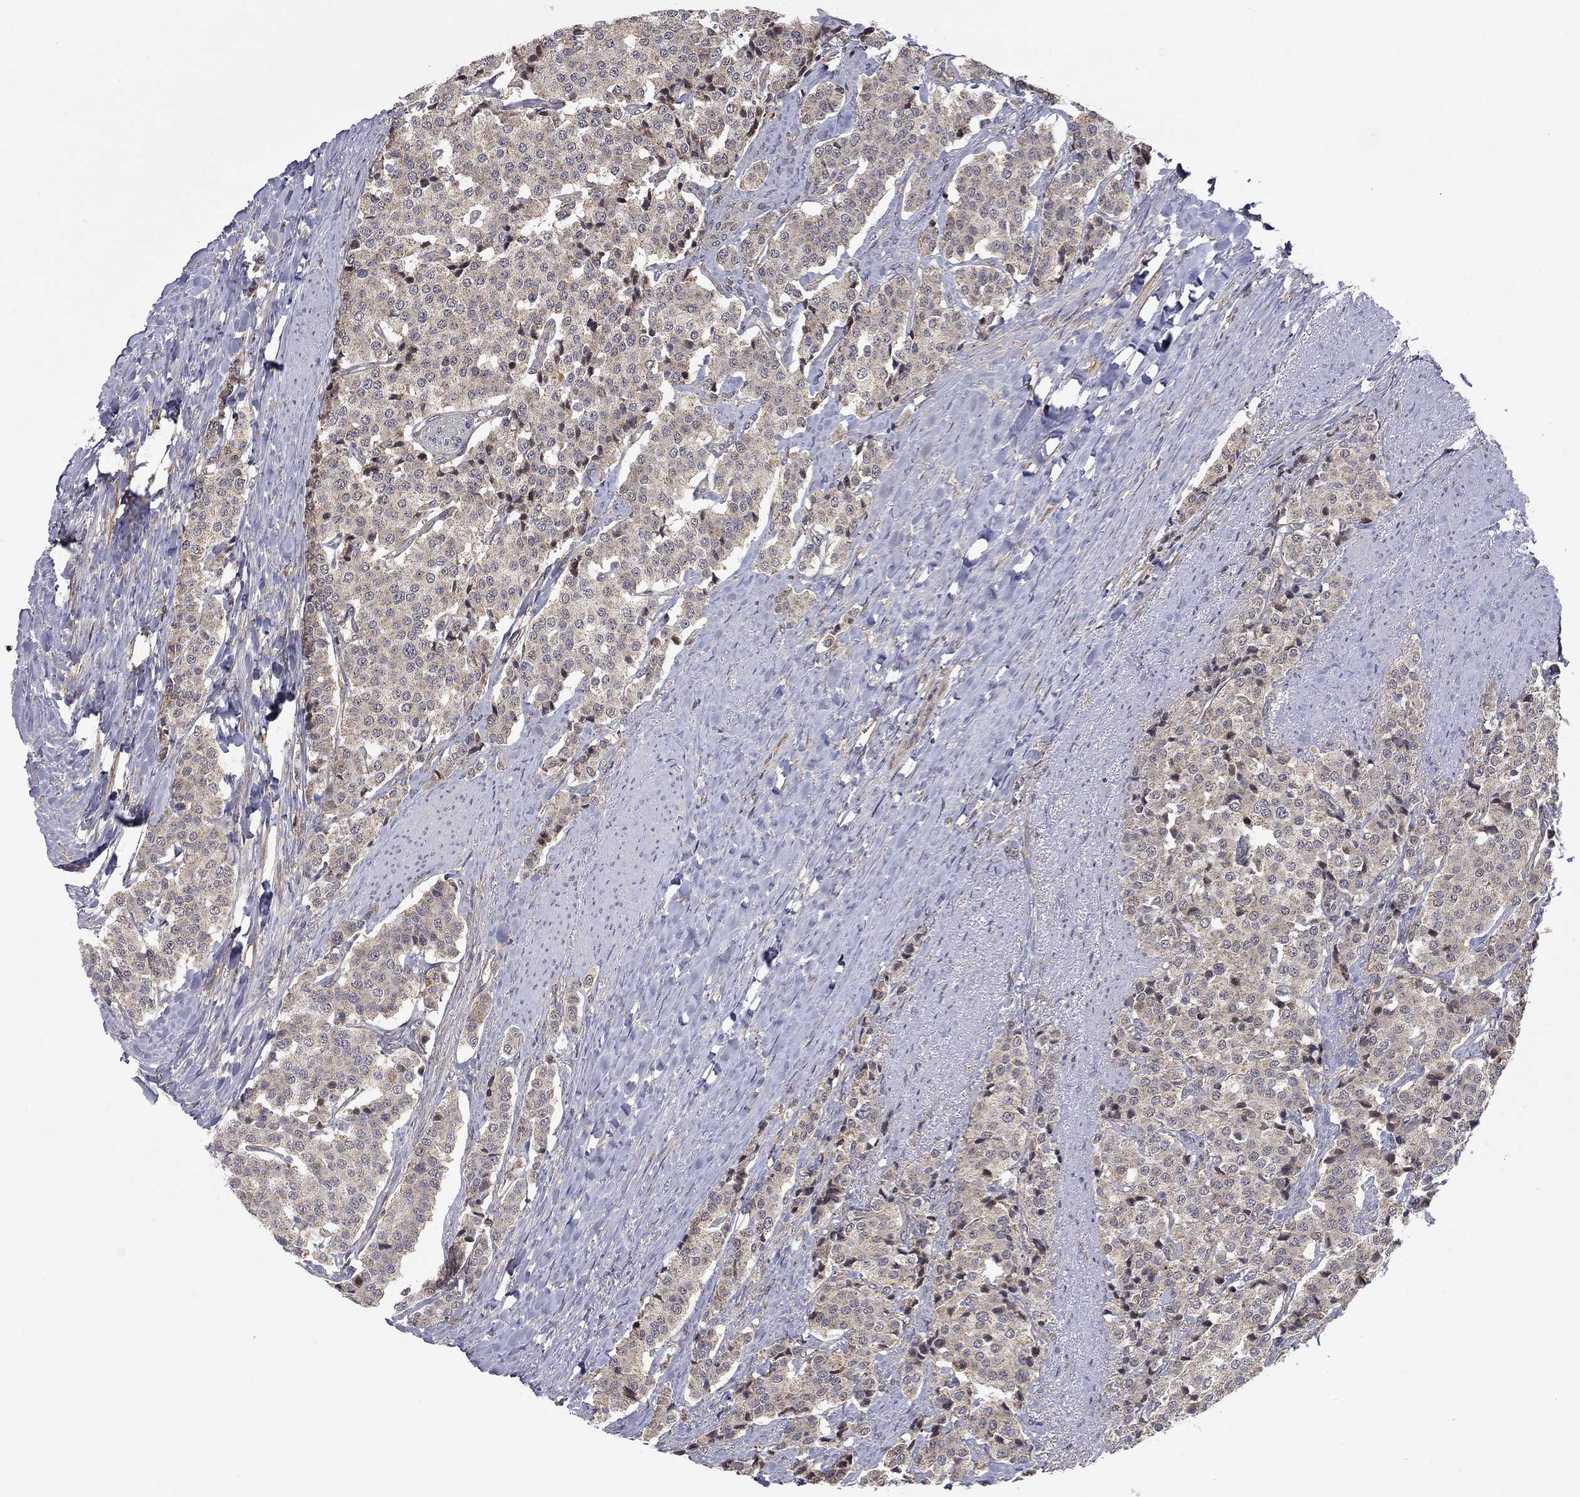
{"staining": {"intensity": "weak", "quantity": "25%-75%", "location": "cytoplasmic/membranous"}, "tissue": "carcinoid", "cell_type": "Tumor cells", "image_type": "cancer", "snomed": [{"axis": "morphology", "description": "Carcinoid, malignant, NOS"}, {"axis": "topography", "description": "Small intestine"}], "caption": "Tumor cells demonstrate weak cytoplasmic/membranous expression in approximately 25%-75% of cells in malignant carcinoid.", "gene": "TDP1", "patient": {"sex": "female", "age": 58}}